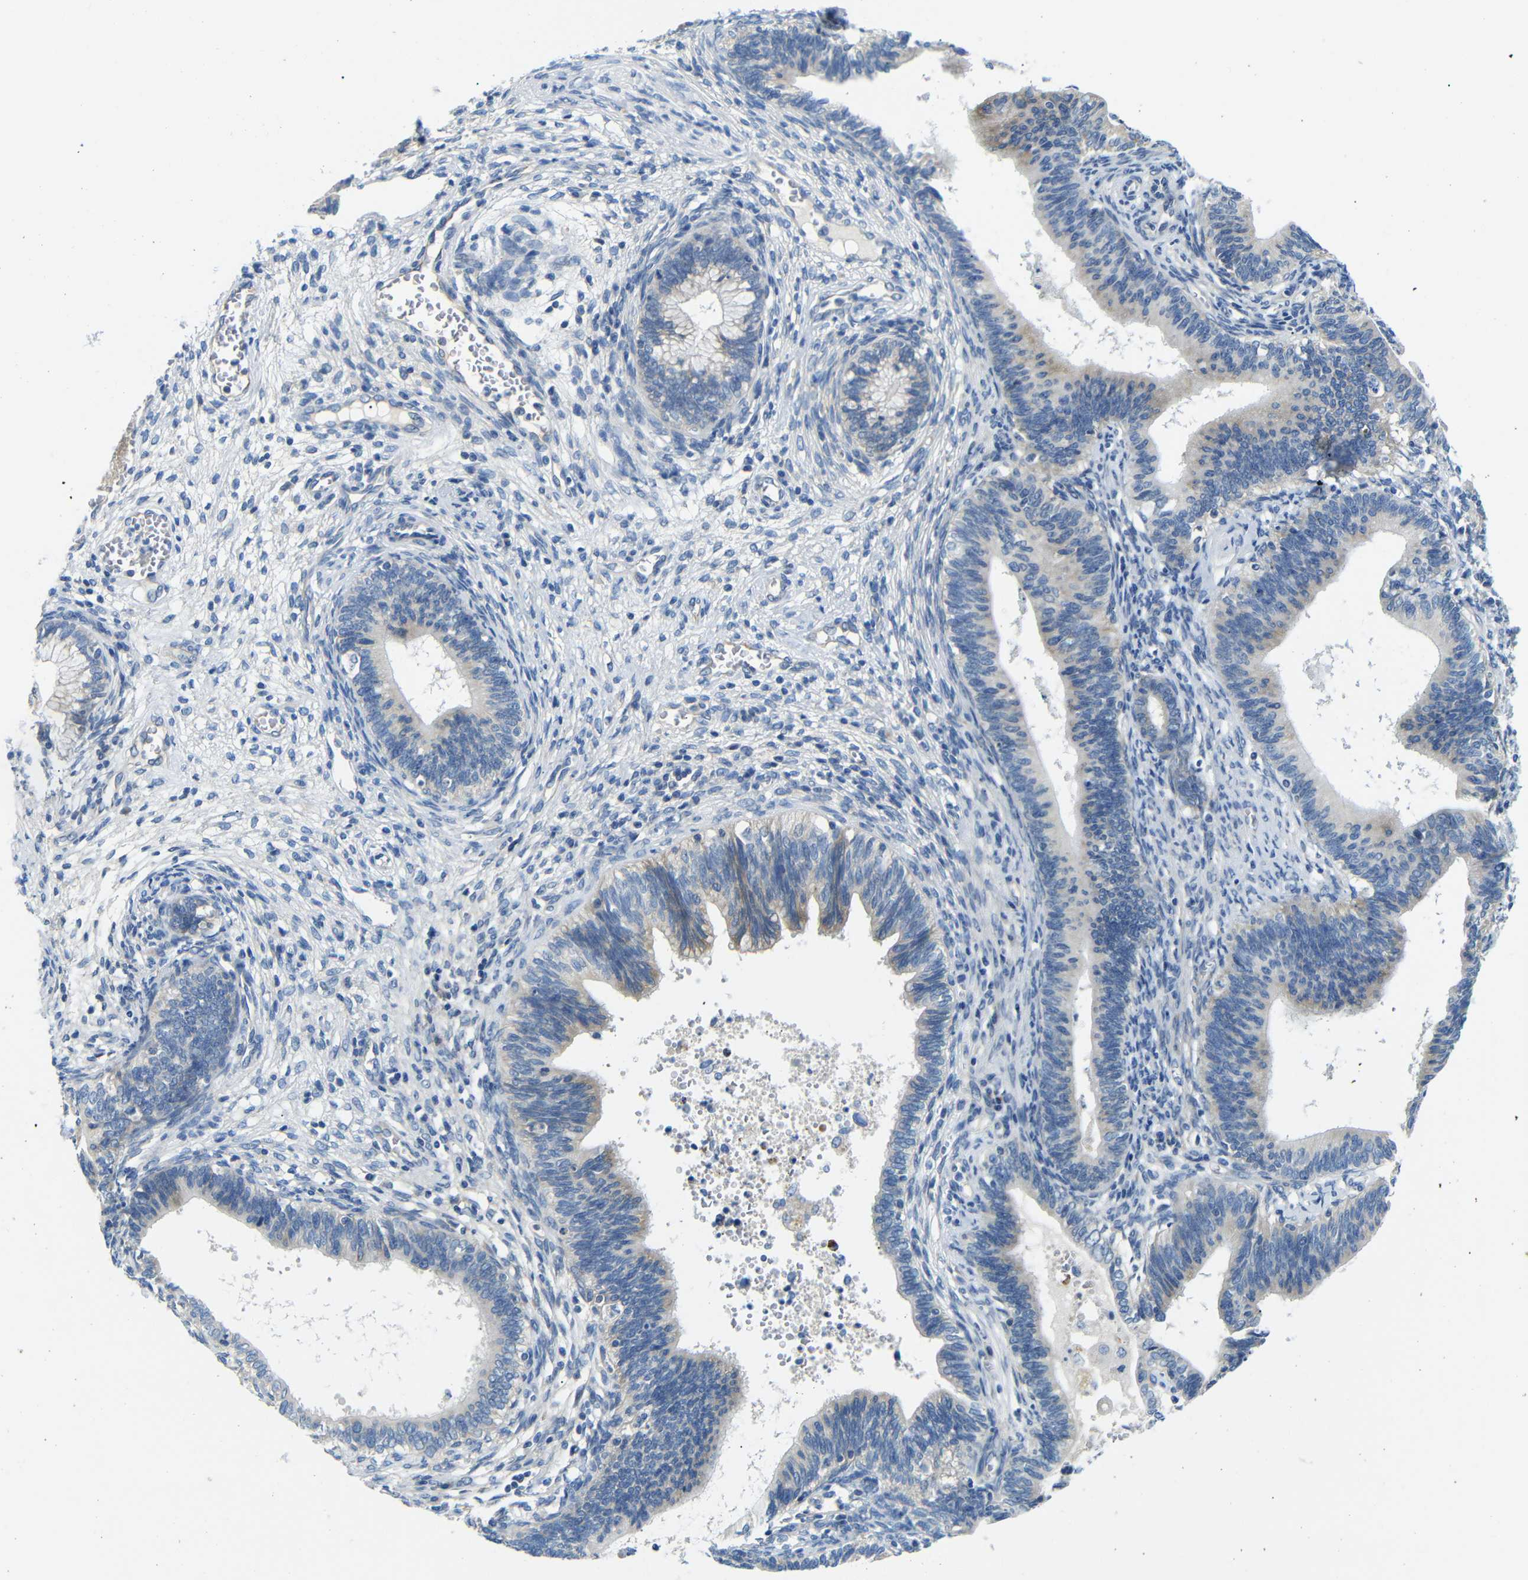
{"staining": {"intensity": "weak", "quantity": "25%-75%", "location": "cytoplasmic/membranous"}, "tissue": "cervical cancer", "cell_type": "Tumor cells", "image_type": "cancer", "snomed": [{"axis": "morphology", "description": "Adenocarcinoma, NOS"}, {"axis": "topography", "description": "Cervix"}], "caption": "Protein staining exhibits weak cytoplasmic/membranous staining in about 25%-75% of tumor cells in cervical cancer.", "gene": "DCP1A", "patient": {"sex": "female", "age": 44}}